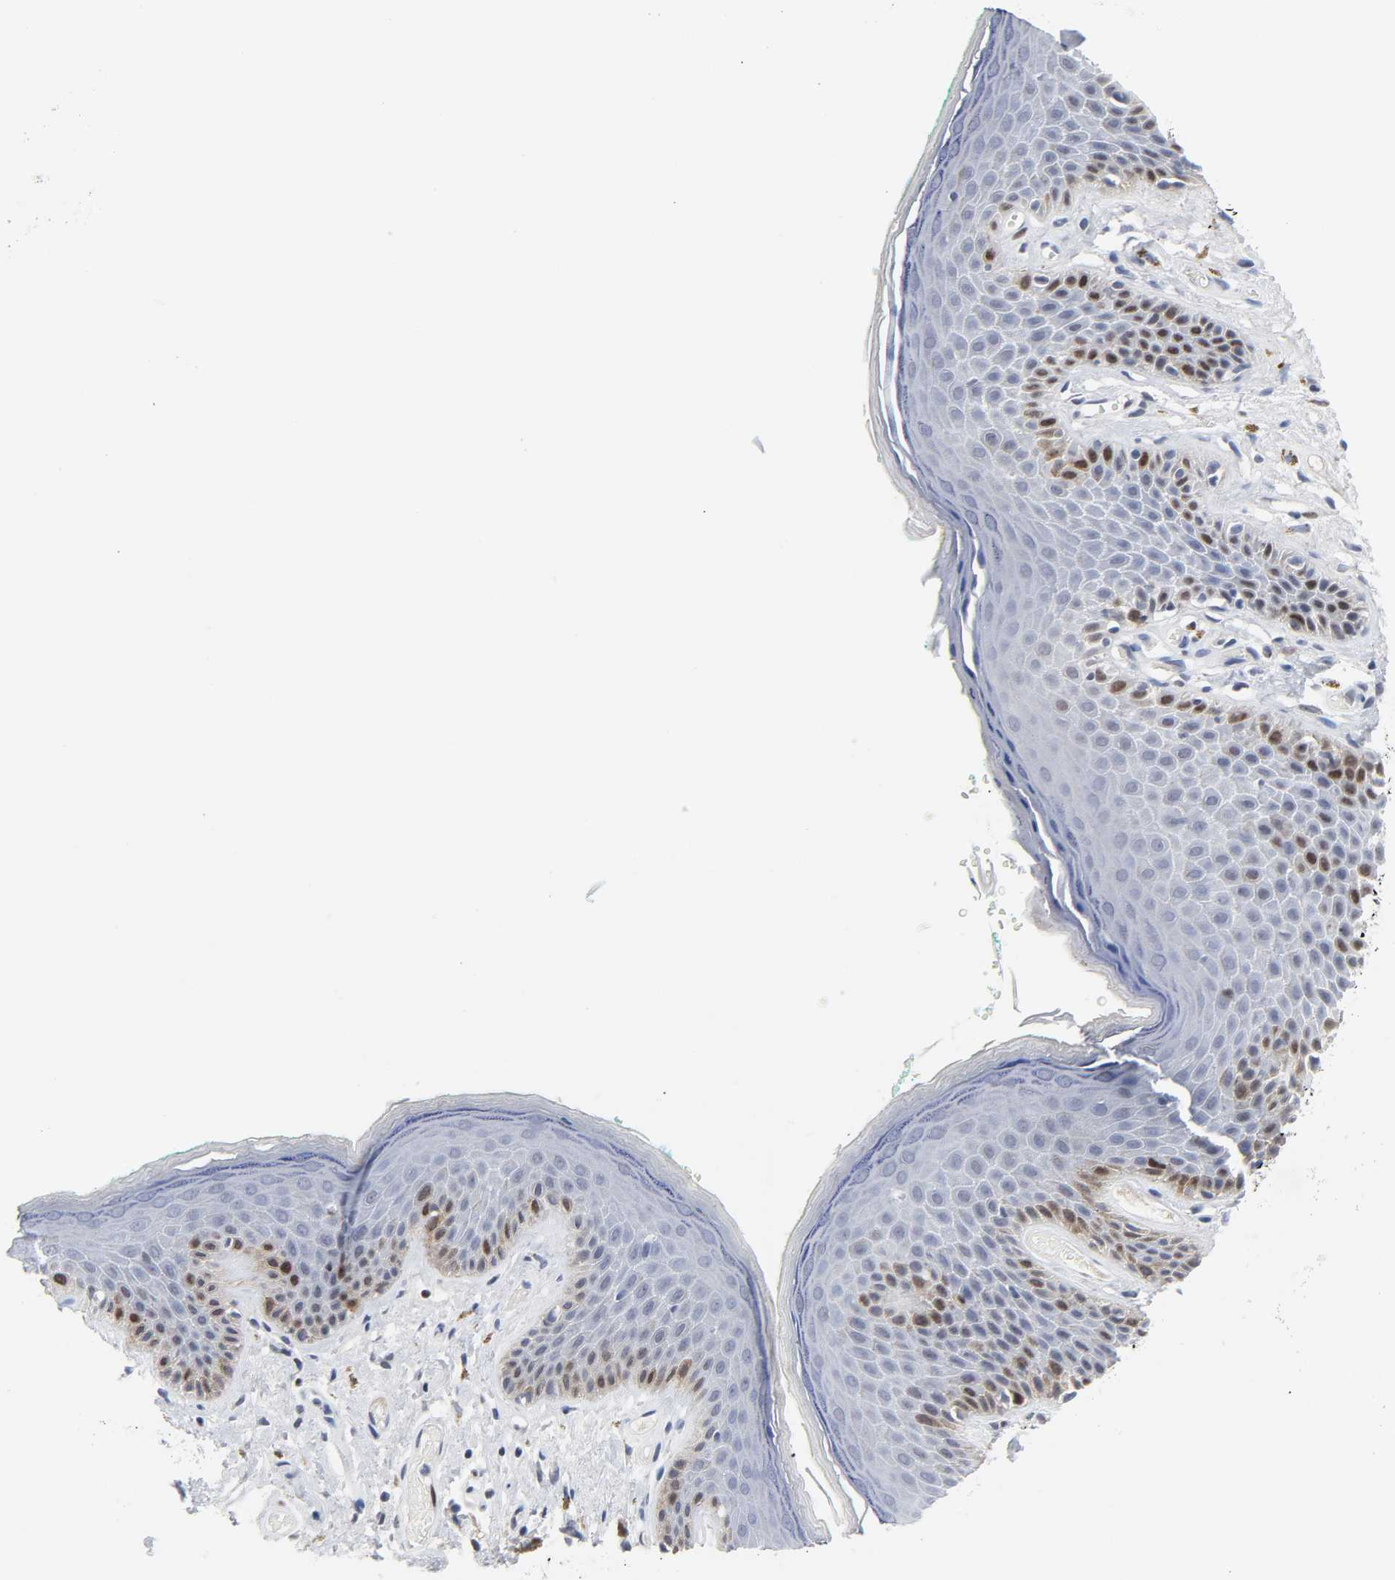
{"staining": {"intensity": "moderate", "quantity": "<25%", "location": "cytoplasmic/membranous,nuclear"}, "tissue": "skin", "cell_type": "Epidermal cells", "image_type": "normal", "snomed": [{"axis": "morphology", "description": "Normal tissue, NOS"}, {"axis": "topography", "description": "Anal"}], "caption": "DAB immunohistochemical staining of benign human skin reveals moderate cytoplasmic/membranous,nuclear protein expression in approximately <25% of epidermal cells. The staining is performed using DAB brown chromogen to label protein expression. The nuclei are counter-stained blue using hematoxylin.", "gene": "WEE1", "patient": {"sex": "male", "age": 74}}